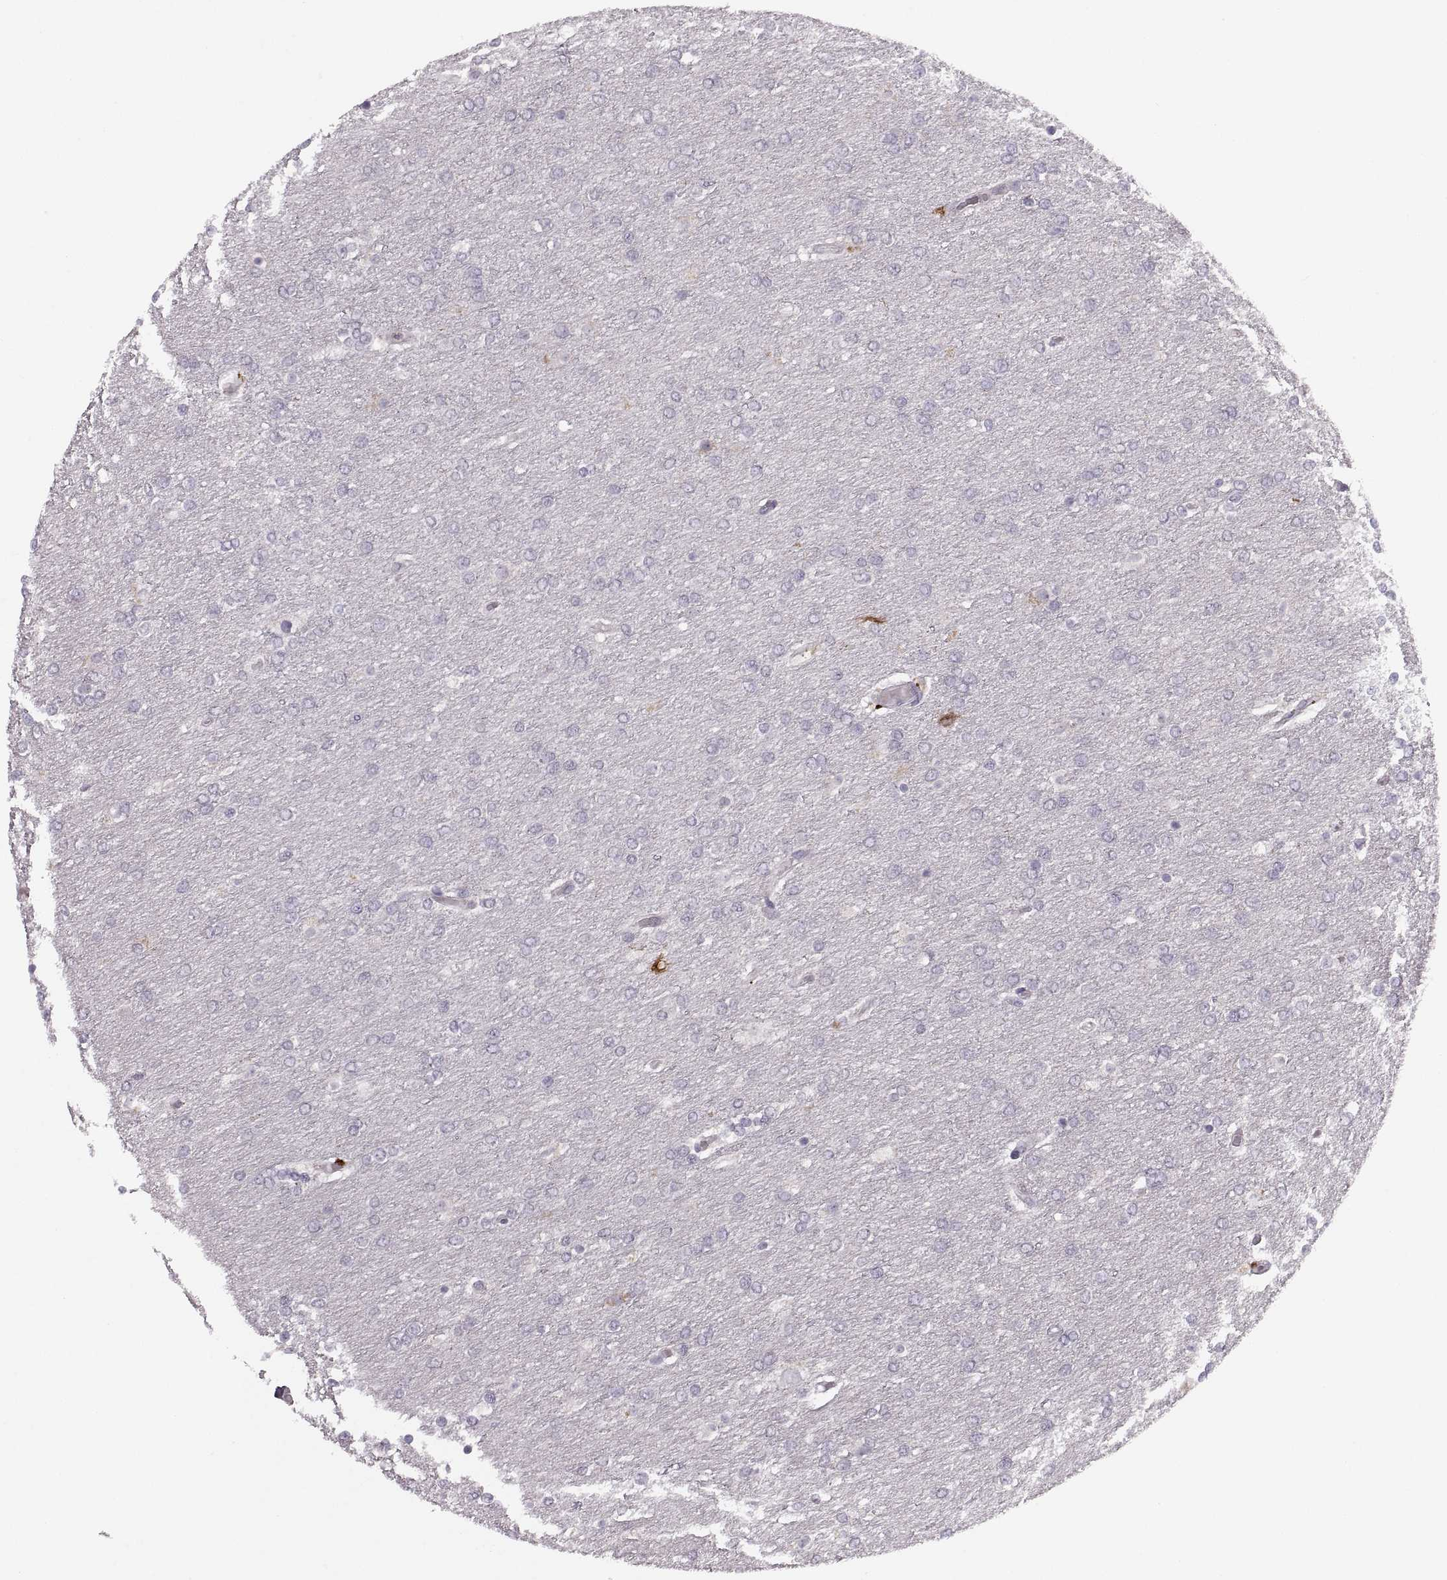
{"staining": {"intensity": "negative", "quantity": "none", "location": "none"}, "tissue": "glioma", "cell_type": "Tumor cells", "image_type": "cancer", "snomed": [{"axis": "morphology", "description": "Glioma, malignant, High grade"}, {"axis": "topography", "description": "Brain"}], "caption": "Tumor cells are negative for brown protein staining in malignant glioma (high-grade).", "gene": "ADH6", "patient": {"sex": "female", "age": 61}}